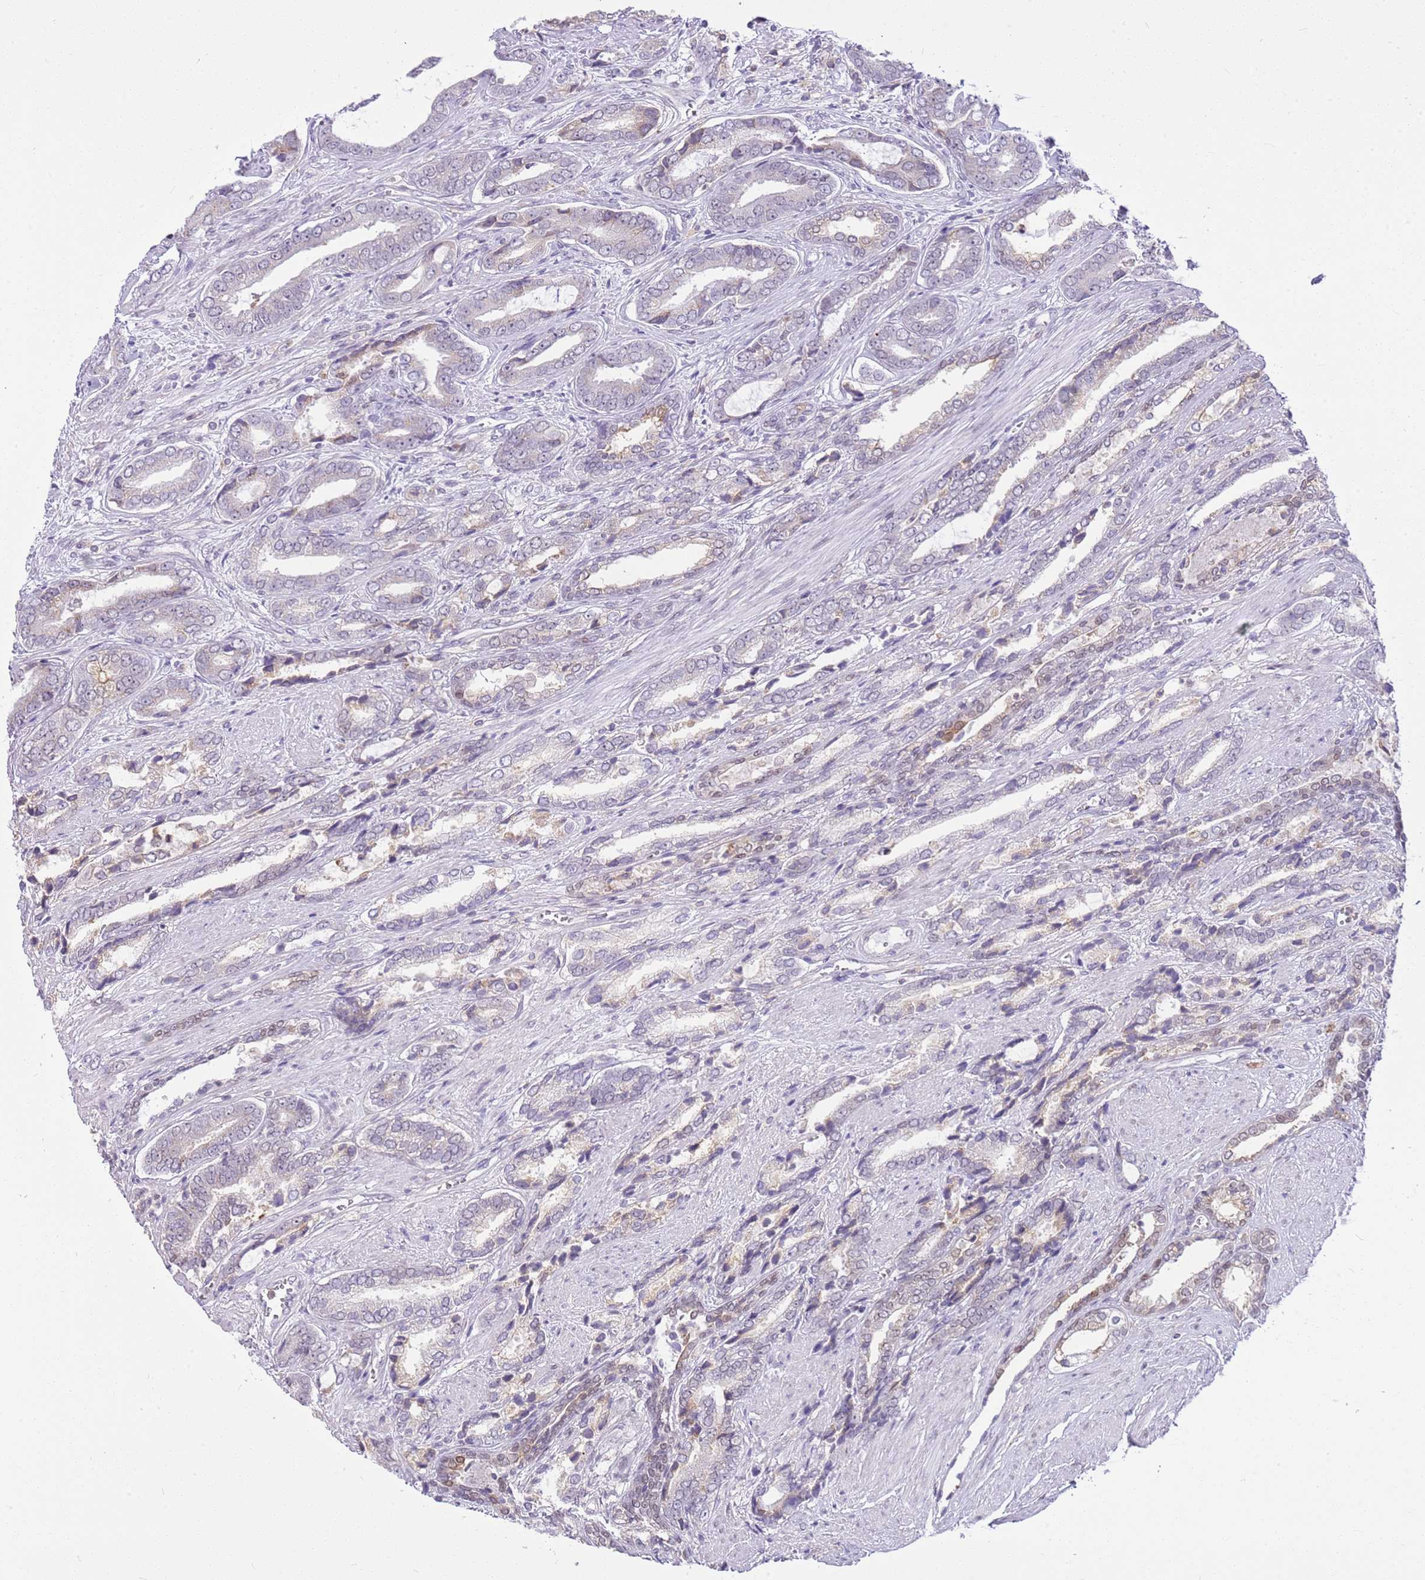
{"staining": {"intensity": "moderate", "quantity": "<25%", "location": "nuclear"}, "tissue": "prostate cancer", "cell_type": "Tumor cells", "image_type": "cancer", "snomed": [{"axis": "morphology", "description": "Adenocarcinoma, NOS"}, {"axis": "topography", "description": "Prostate and seminal vesicle, NOS"}], "caption": "Protein expression by IHC demonstrates moderate nuclear positivity in about <25% of tumor cells in prostate cancer (adenocarcinoma). Immunohistochemistry (ihc) stains the protein of interest in brown and the nuclei are stained blue.", "gene": "DHX32", "patient": {"sex": "male", "age": 76}}